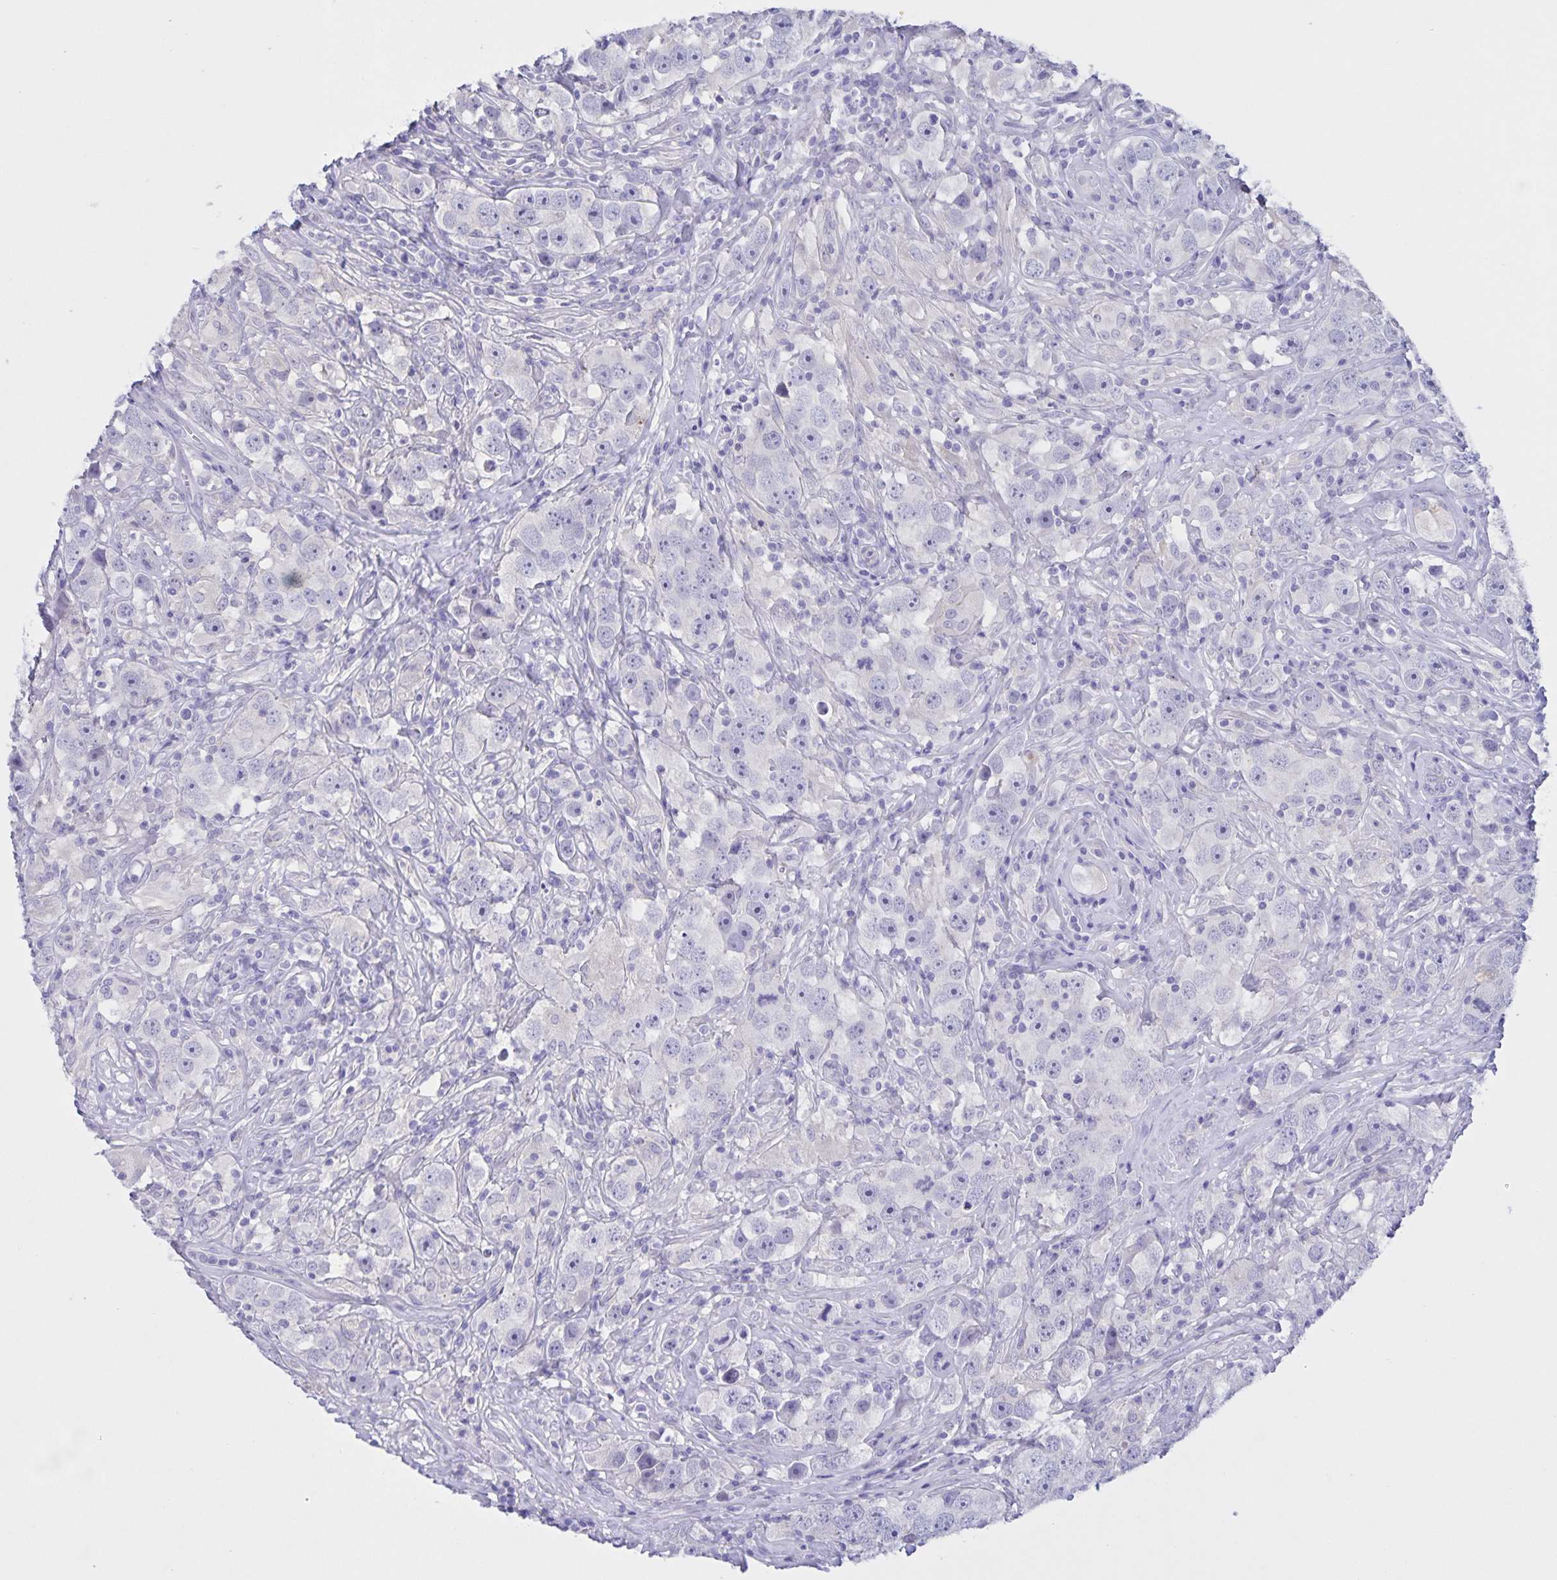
{"staining": {"intensity": "negative", "quantity": "none", "location": "none"}, "tissue": "testis cancer", "cell_type": "Tumor cells", "image_type": "cancer", "snomed": [{"axis": "morphology", "description": "Seminoma, NOS"}, {"axis": "topography", "description": "Testis"}], "caption": "This is an immunohistochemistry image of seminoma (testis). There is no staining in tumor cells.", "gene": "DMGDH", "patient": {"sex": "male", "age": 49}}